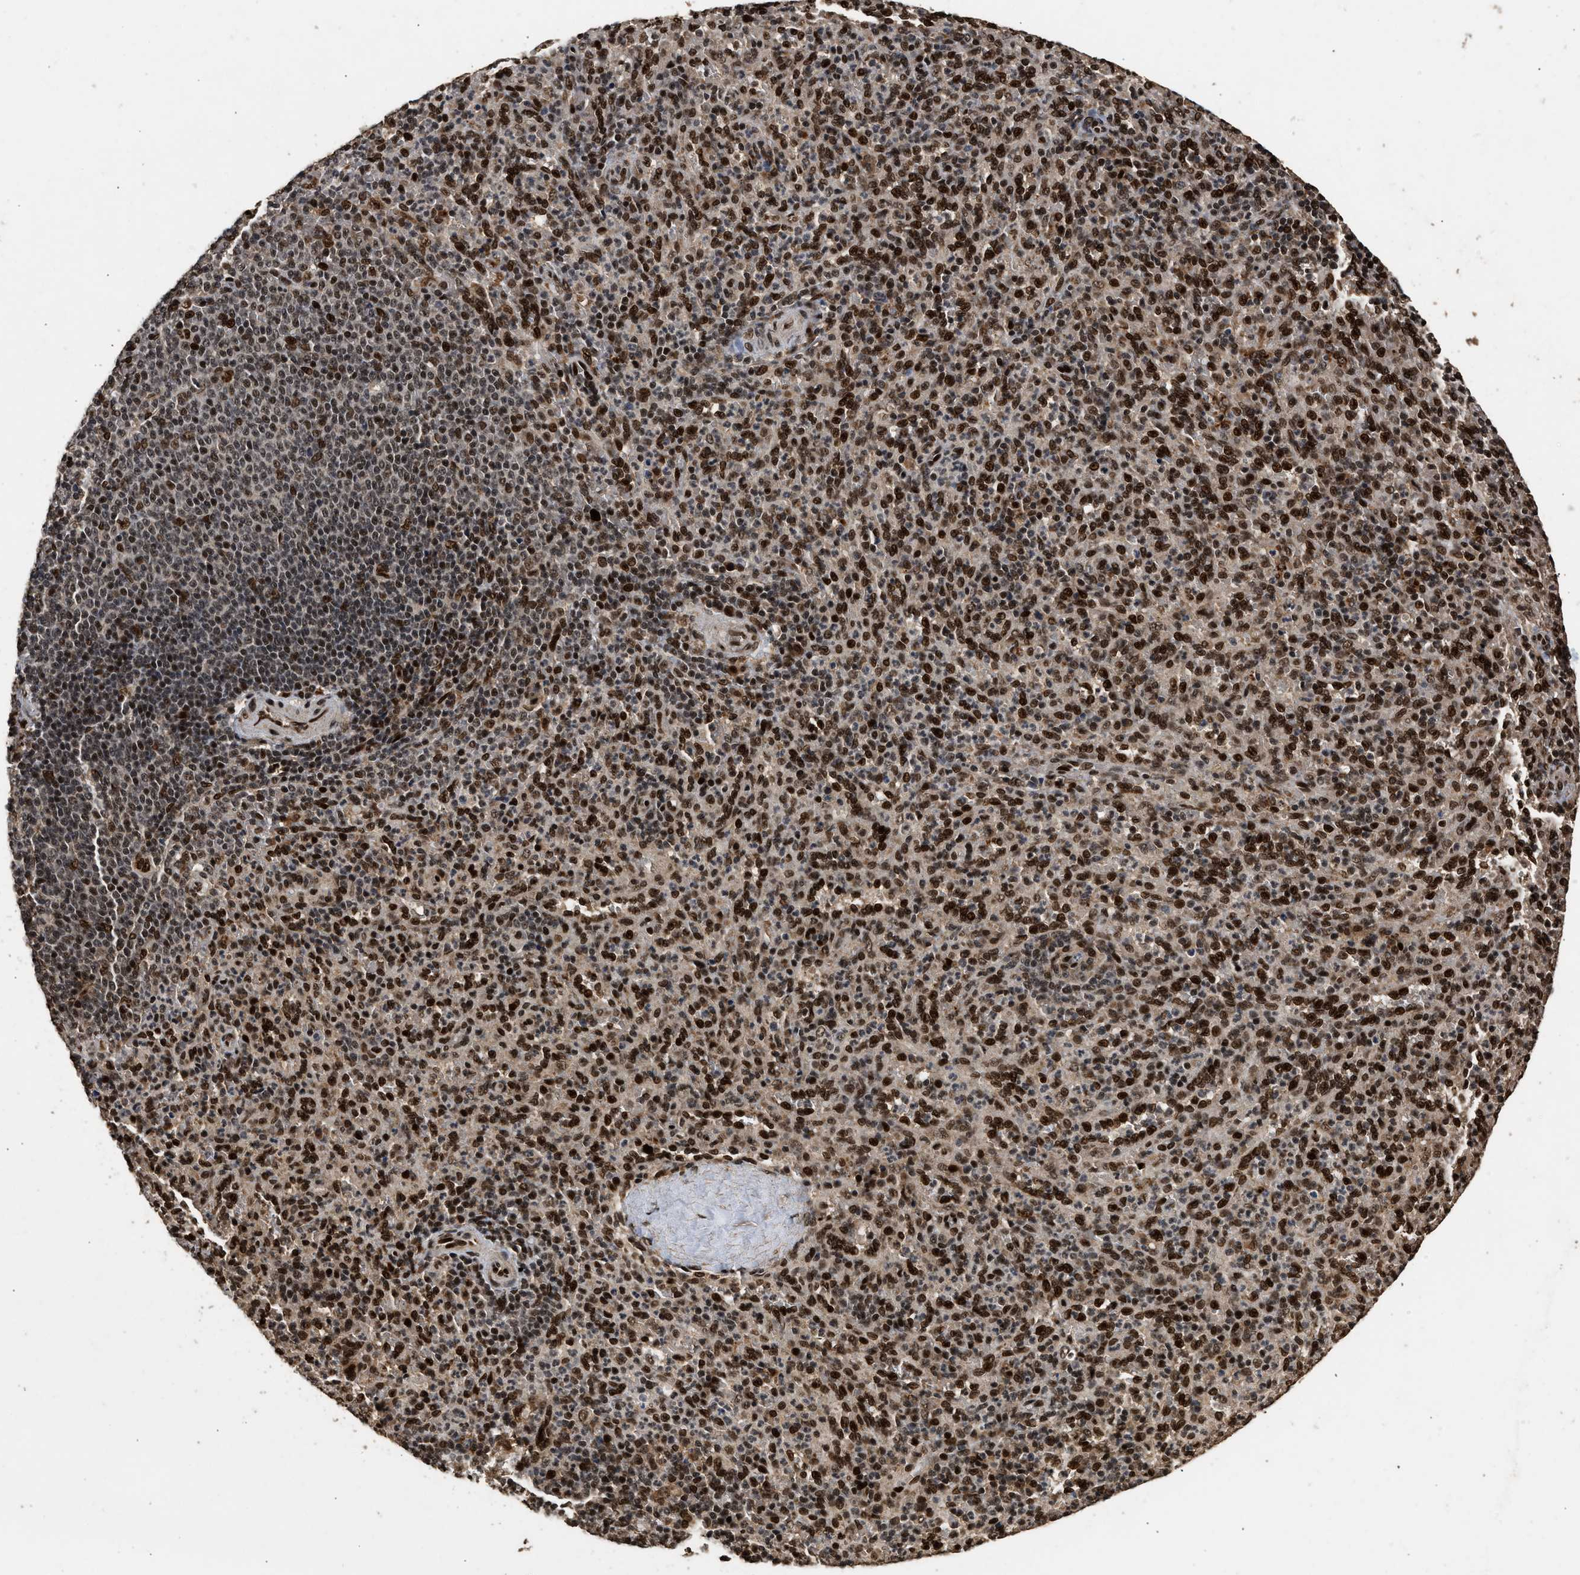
{"staining": {"intensity": "strong", "quantity": ">75%", "location": "nuclear"}, "tissue": "spleen", "cell_type": "Cells in red pulp", "image_type": "normal", "snomed": [{"axis": "morphology", "description": "Normal tissue, NOS"}, {"axis": "topography", "description": "Spleen"}], "caption": "Cells in red pulp show high levels of strong nuclear staining in about >75% of cells in normal spleen.", "gene": "PPP4R3B", "patient": {"sex": "male", "age": 36}}